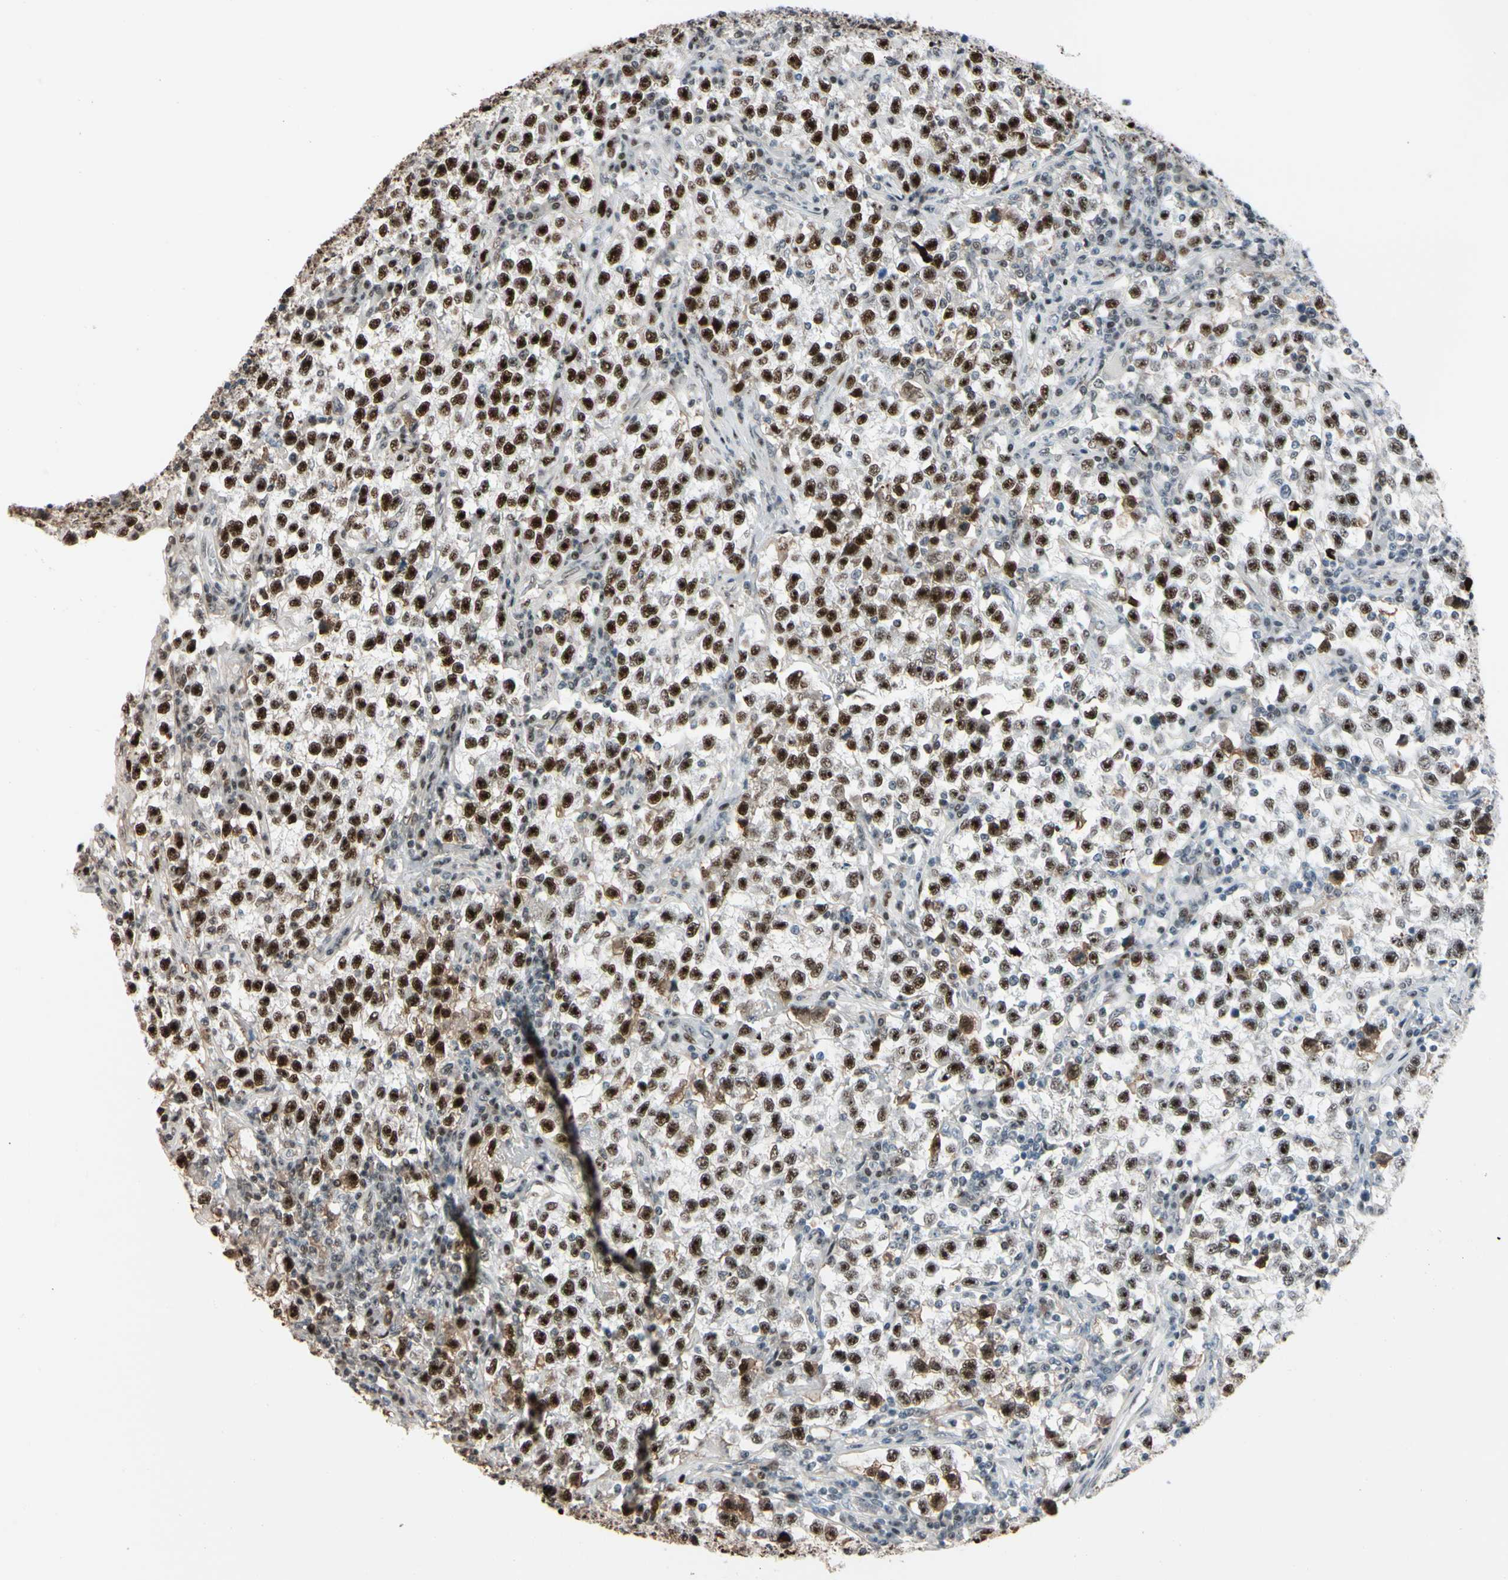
{"staining": {"intensity": "strong", "quantity": ">75%", "location": "nuclear"}, "tissue": "testis cancer", "cell_type": "Tumor cells", "image_type": "cancer", "snomed": [{"axis": "morphology", "description": "Seminoma, NOS"}, {"axis": "topography", "description": "Testis"}], "caption": "This micrograph displays IHC staining of seminoma (testis), with high strong nuclear expression in about >75% of tumor cells.", "gene": "FOXO3", "patient": {"sex": "male", "age": 22}}